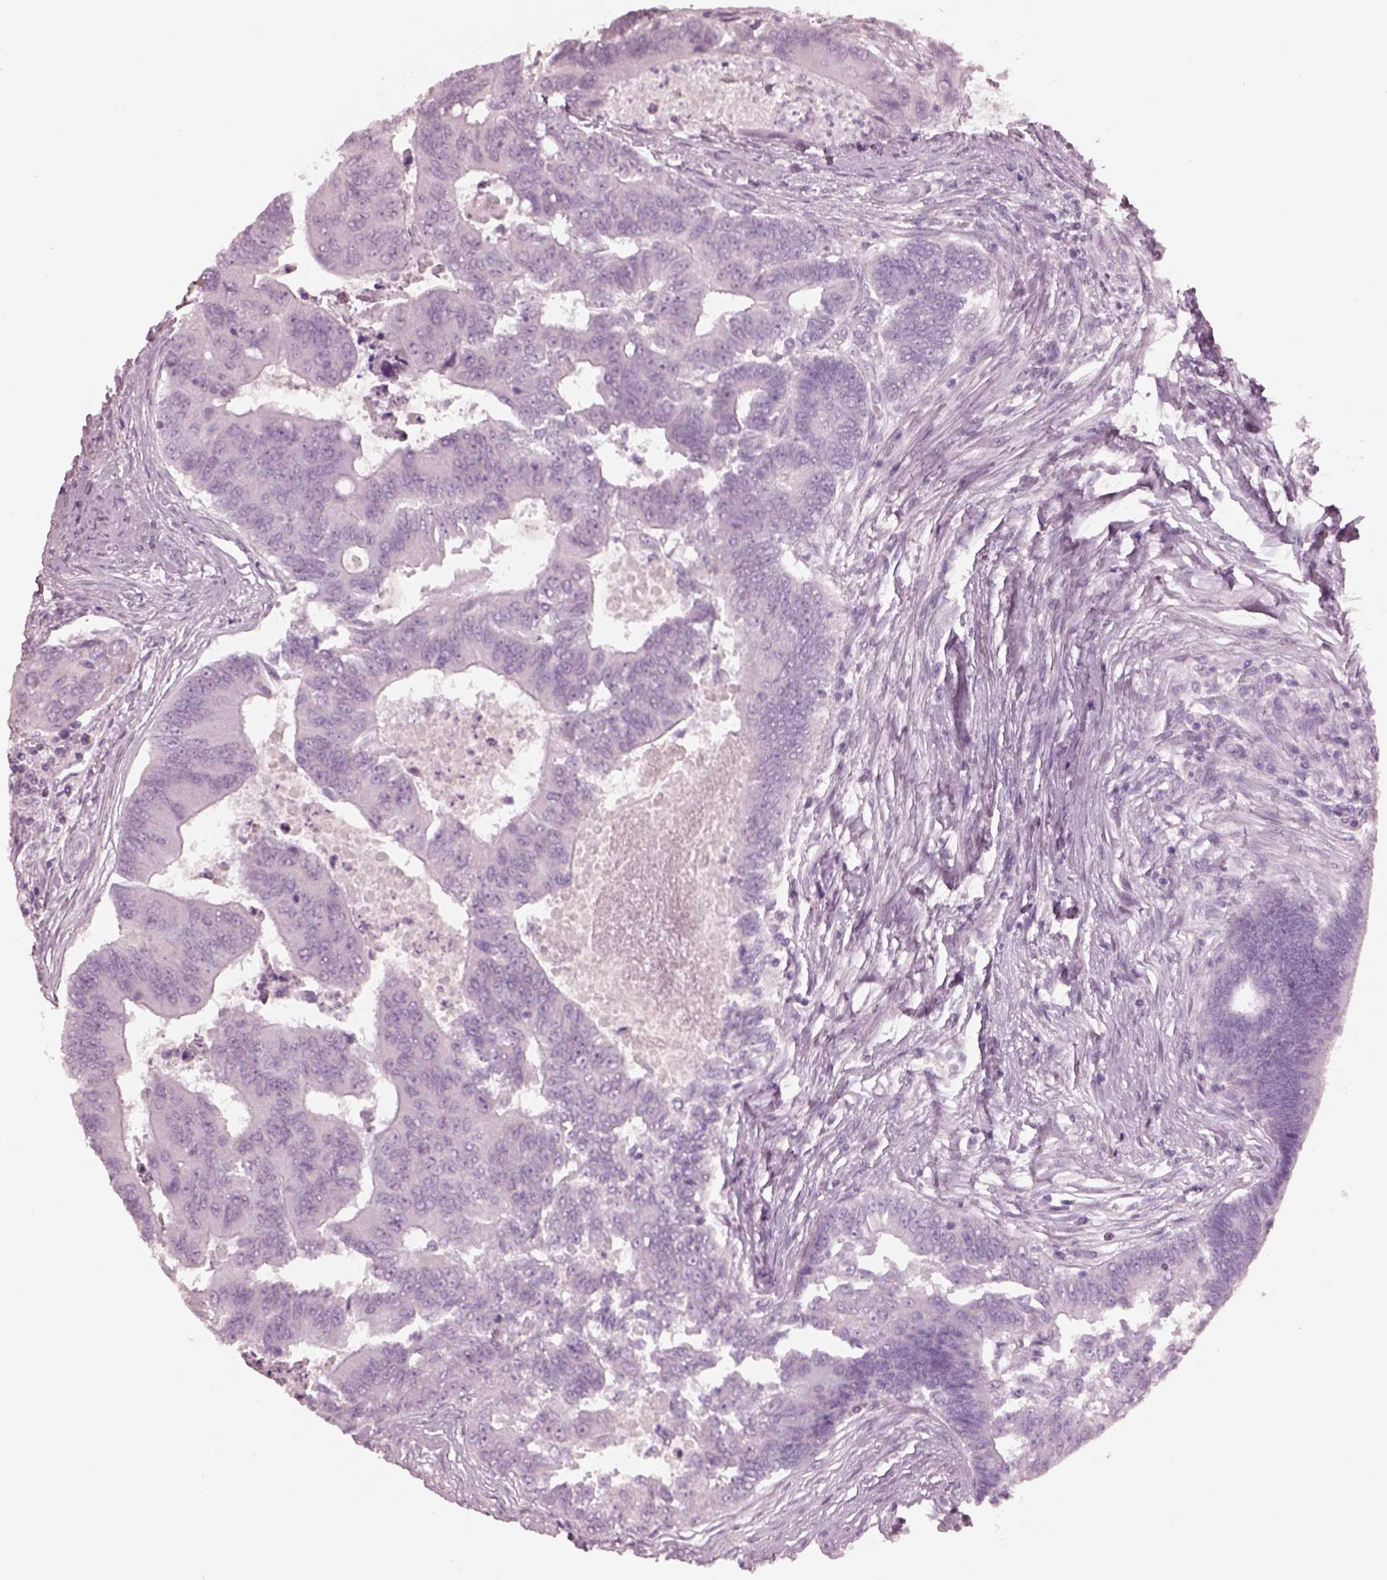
{"staining": {"intensity": "negative", "quantity": "none", "location": "none"}, "tissue": "colorectal cancer", "cell_type": "Tumor cells", "image_type": "cancer", "snomed": [{"axis": "morphology", "description": "Adenocarcinoma, NOS"}, {"axis": "topography", "description": "Colon"}], "caption": "Immunohistochemistry of adenocarcinoma (colorectal) displays no staining in tumor cells.", "gene": "KRTAP24-1", "patient": {"sex": "female", "age": 67}}